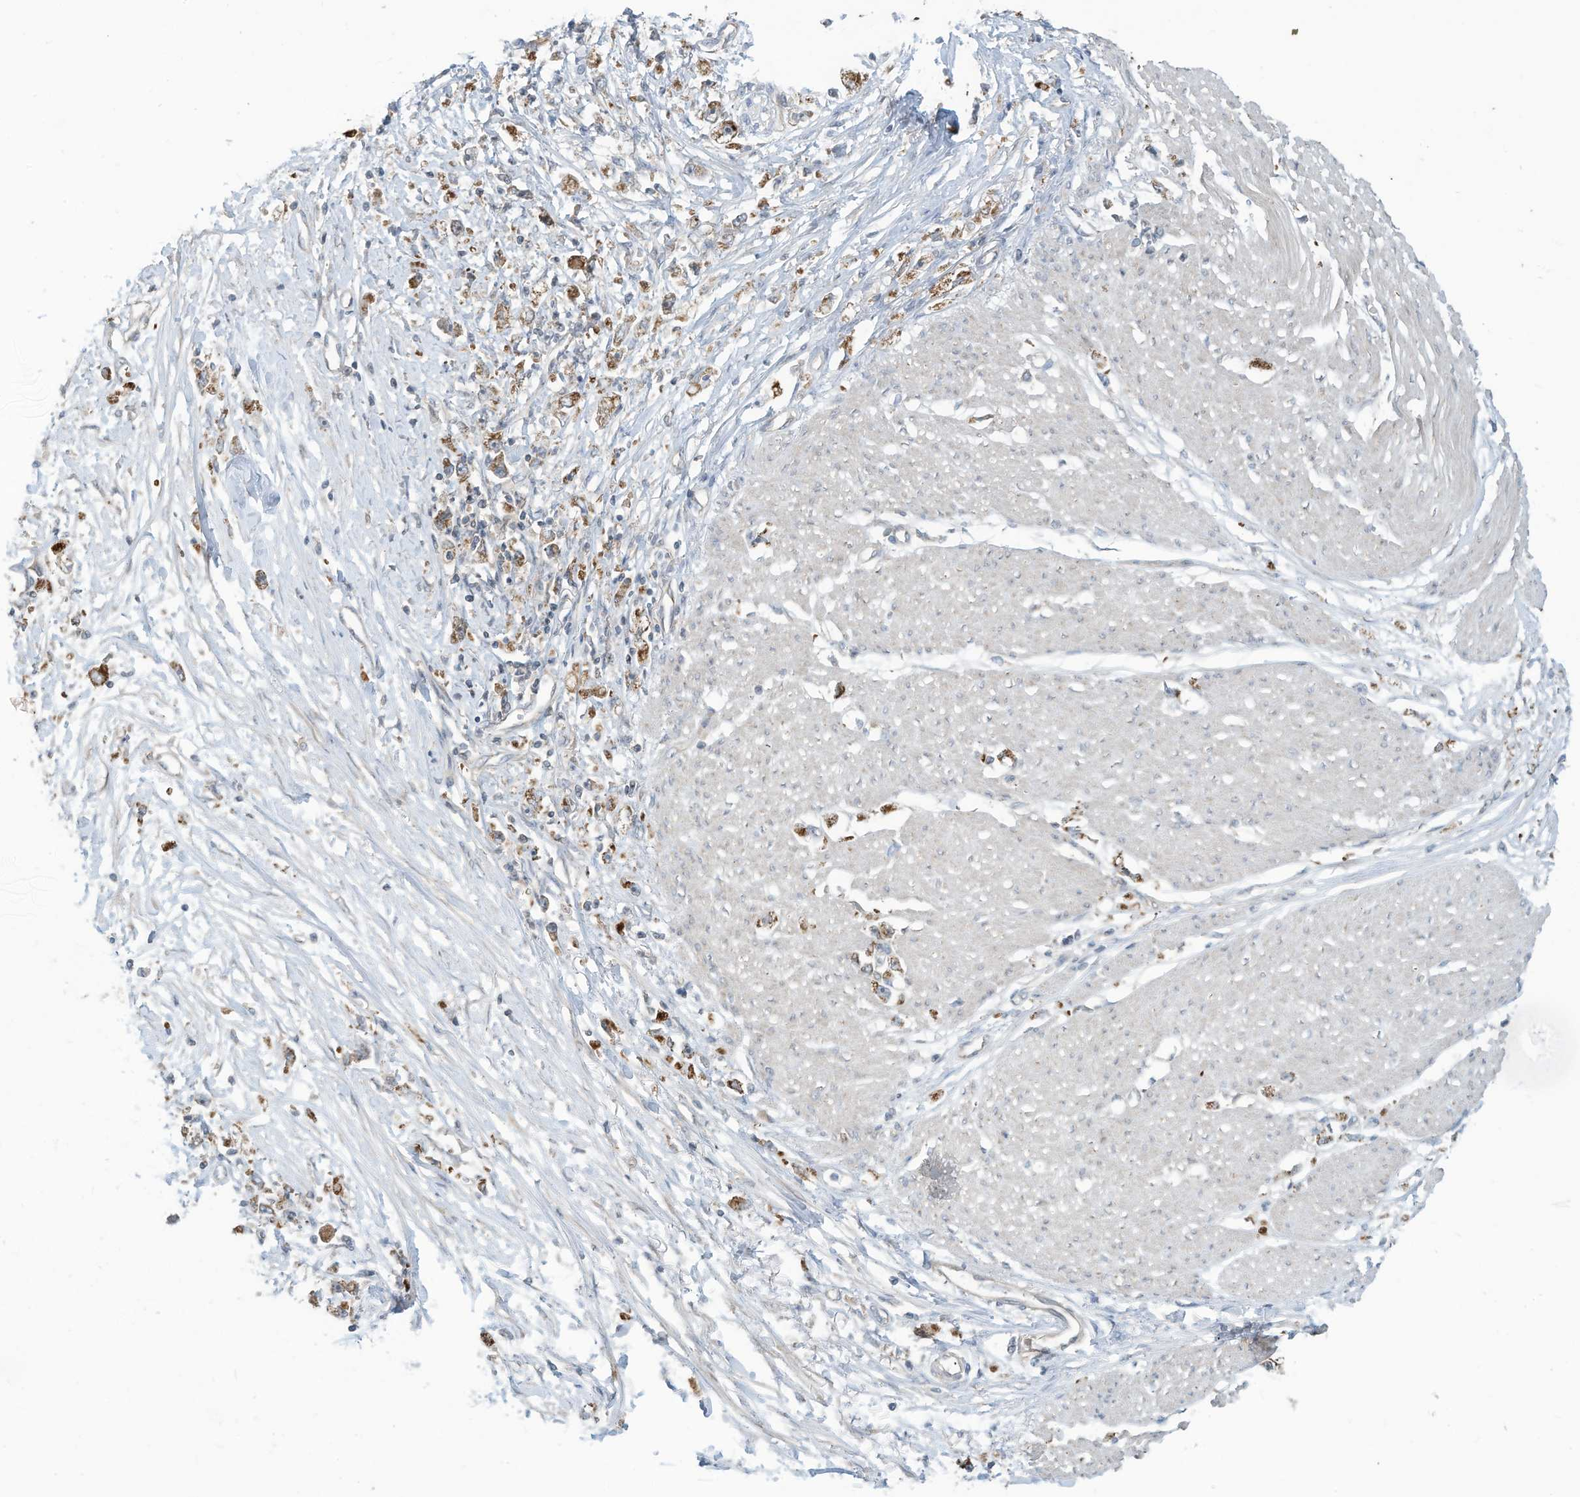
{"staining": {"intensity": "moderate", "quantity": ">75%", "location": "cytoplasmic/membranous"}, "tissue": "stomach cancer", "cell_type": "Tumor cells", "image_type": "cancer", "snomed": [{"axis": "morphology", "description": "Adenocarcinoma, NOS"}, {"axis": "topography", "description": "Stomach"}], "caption": "Stomach adenocarcinoma tissue reveals moderate cytoplasmic/membranous staining in approximately >75% of tumor cells, visualized by immunohistochemistry. (Brightfield microscopy of DAB IHC at high magnification).", "gene": "SCGB1D2", "patient": {"sex": "female", "age": 59}}